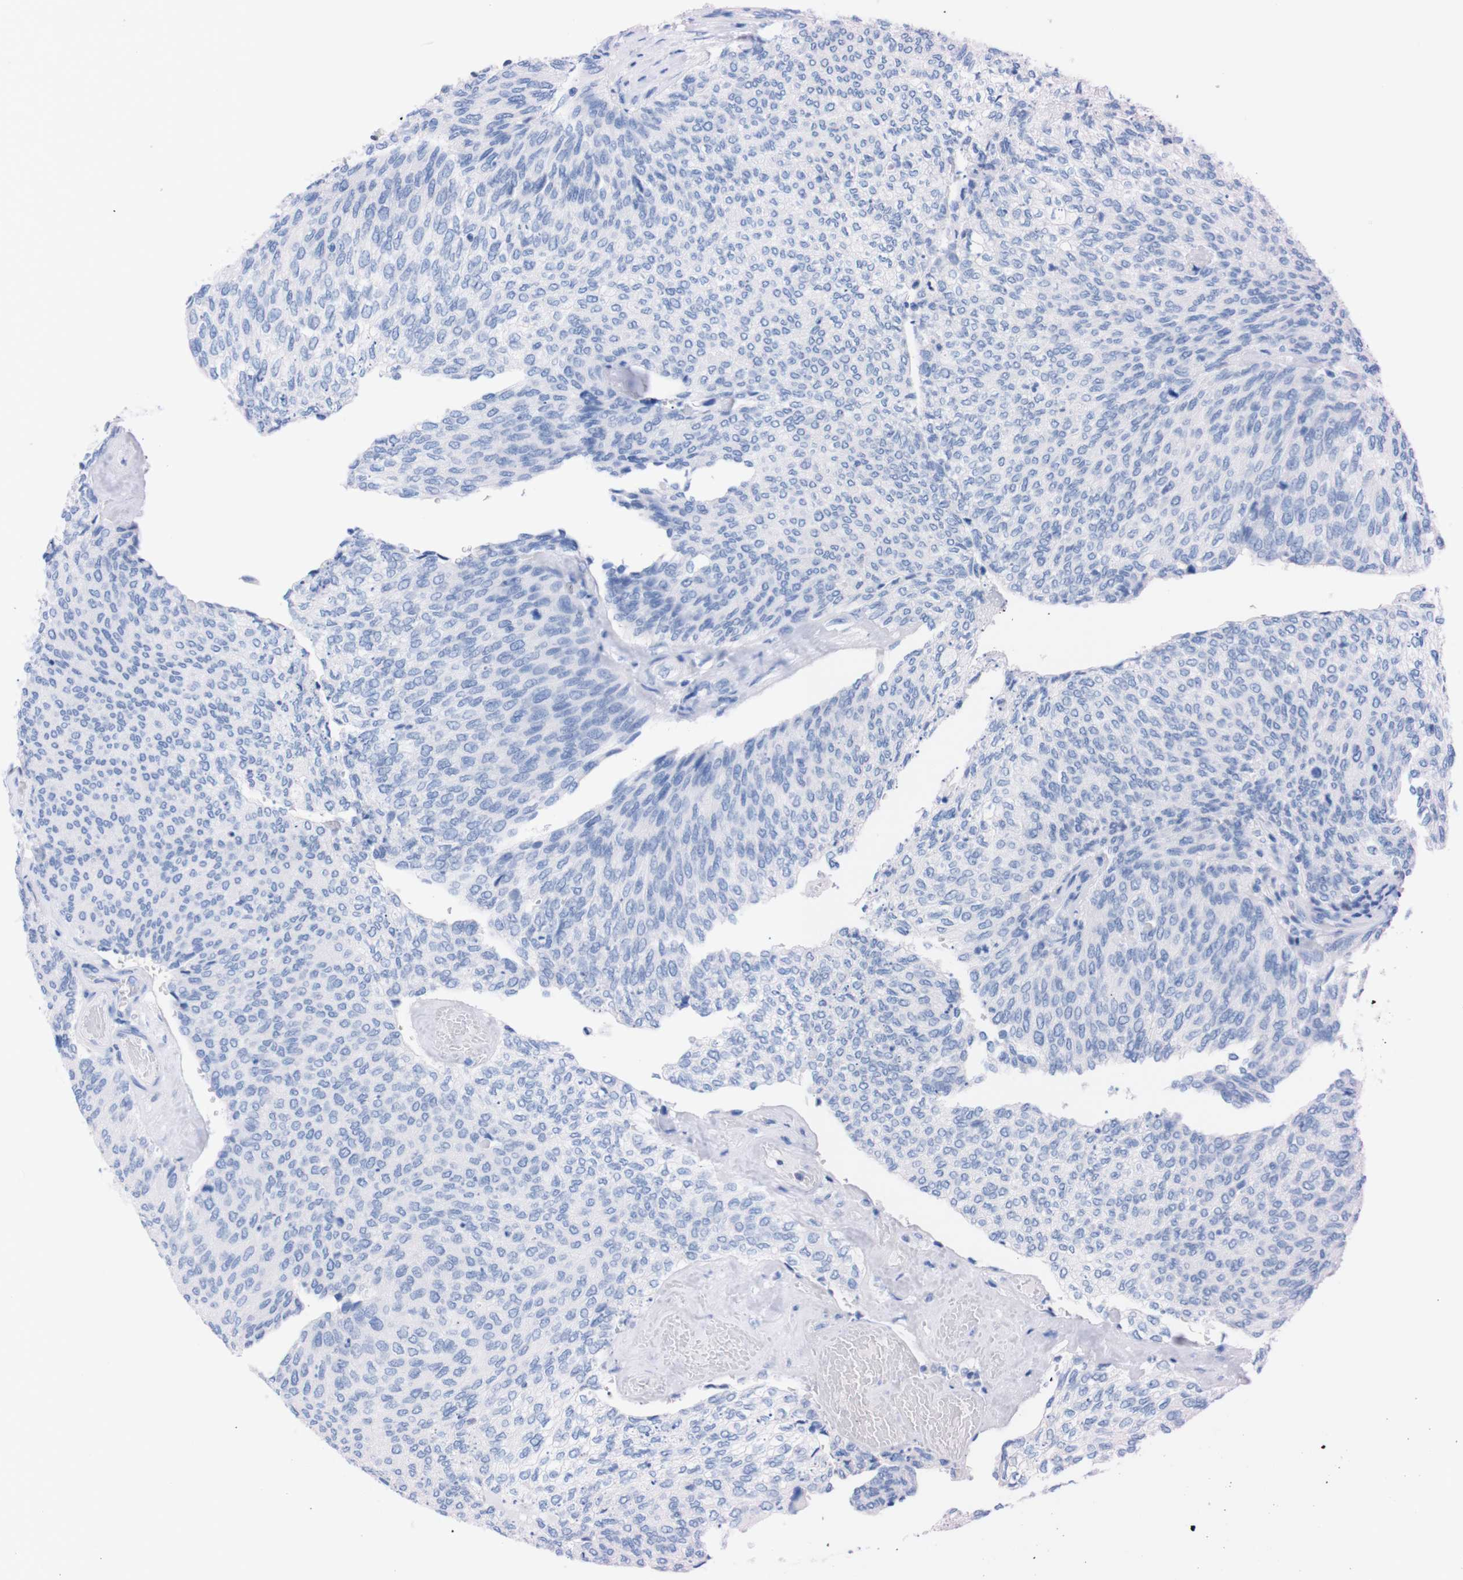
{"staining": {"intensity": "negative", "quantity": "none", "location": "none"}, "tissue": "urothelial cancer", "cell_type": "Tumor cells", "image_type": "cancer", "snomed": [{"axis": "morphology", "description": "Urothelial carcinoma, Low grade"}, {"axis": "topography", "description": "Urinary bladder"}], "caption": "Immunohistochemistry (IHC) histopathology image of urothelial cancer stained for a protein (brown), which reveals no expression in tumor cells.", "gene": "P2RY12", "patient": {"sex": "female", "age": 79}}